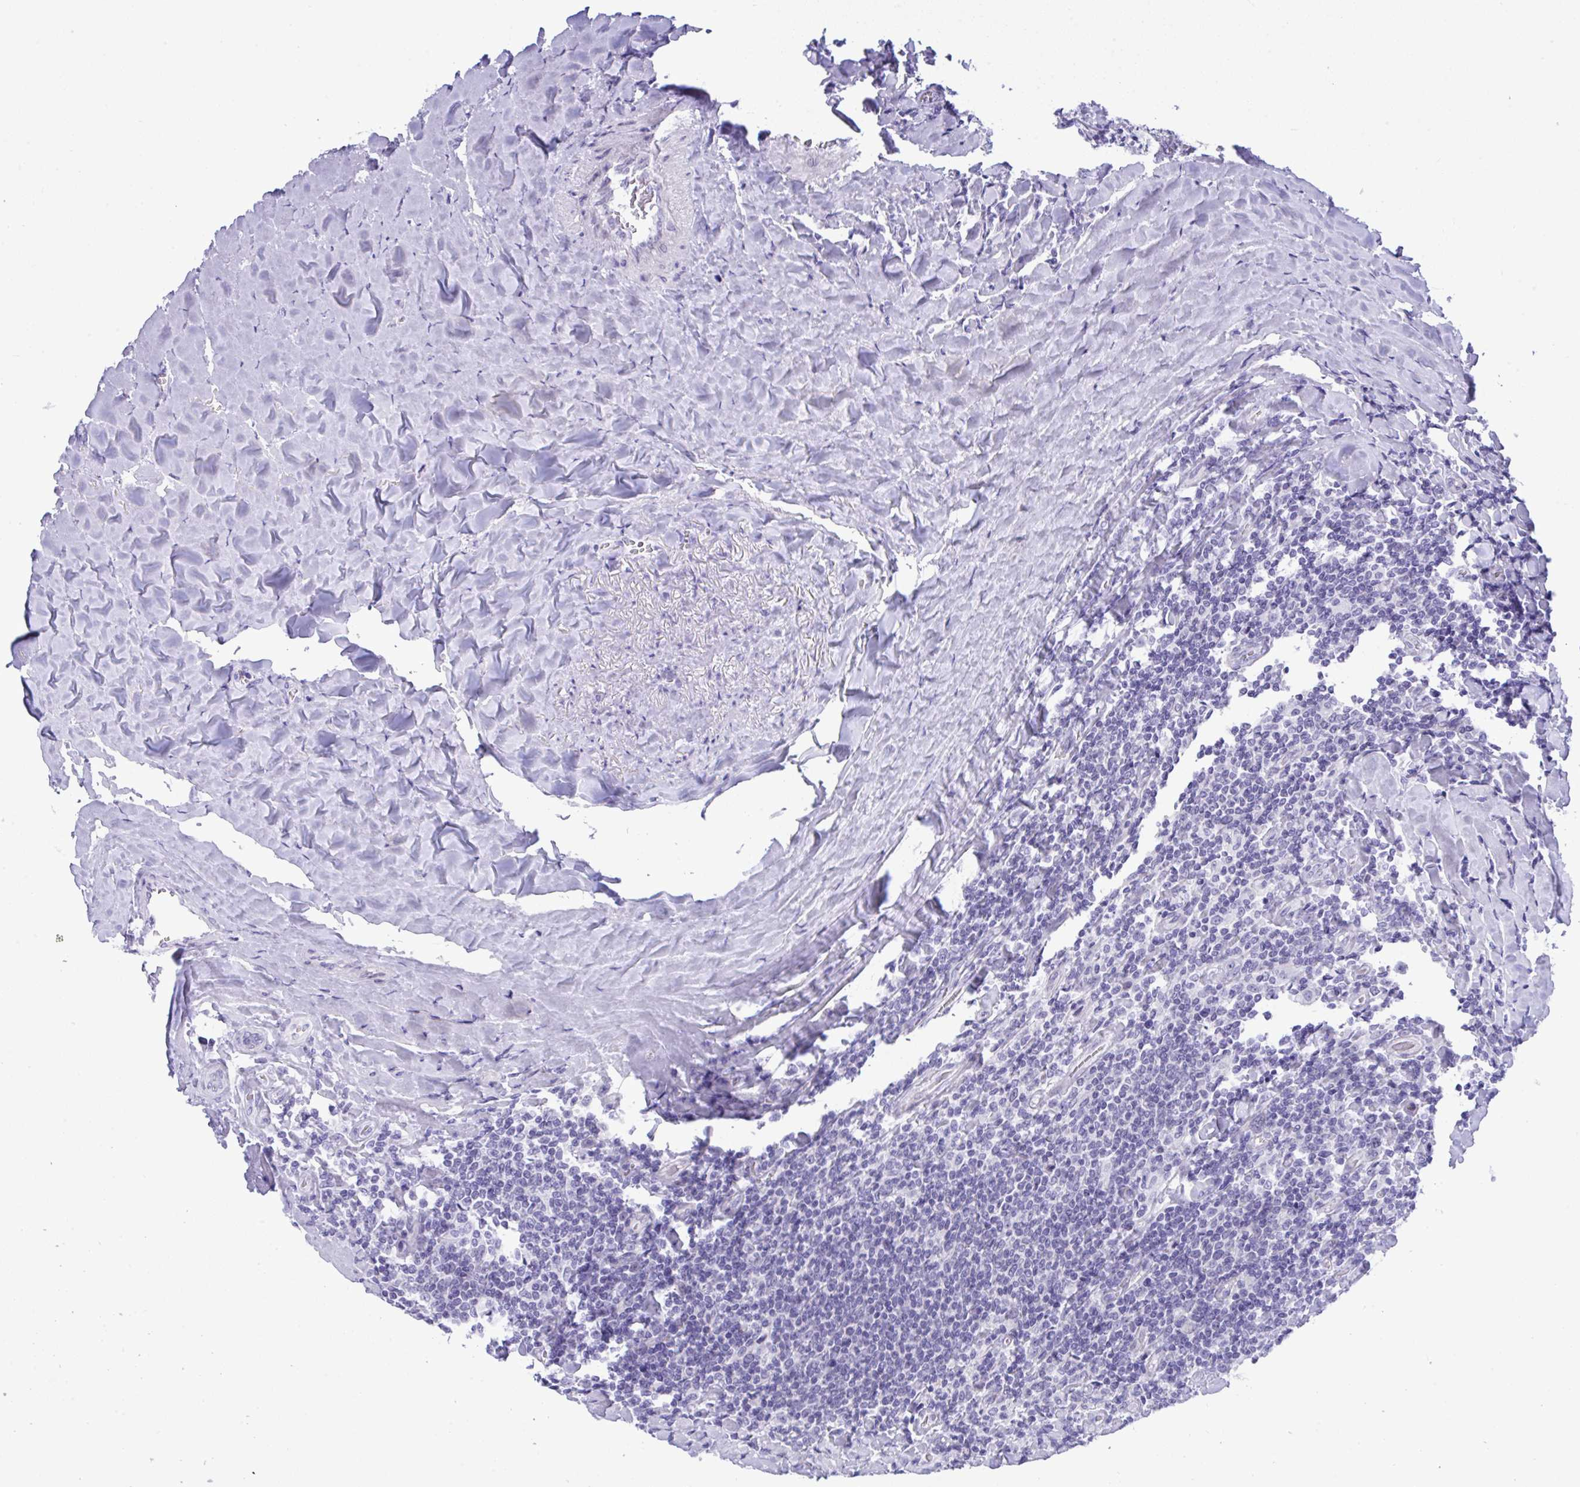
{"staining": {"intensity": "negative", "quantity": "none", "location": "none"}, "tissue": "lymphoma", "cell_type": "Tumor cells", "image_type": "cancer", "snomed": [{"axis": "morphology", "description": "Malignant lymphoma, non-Hodgkin's type, Low grade"}, {"axis": "topography", "description": "Lymph node"}], "caption": "Immunohistochemistry (IHC) of human lymphoma shows no staining in tumor cells.", "gene": "YBX2", "patient": {"sex": "male", "age": 52}}